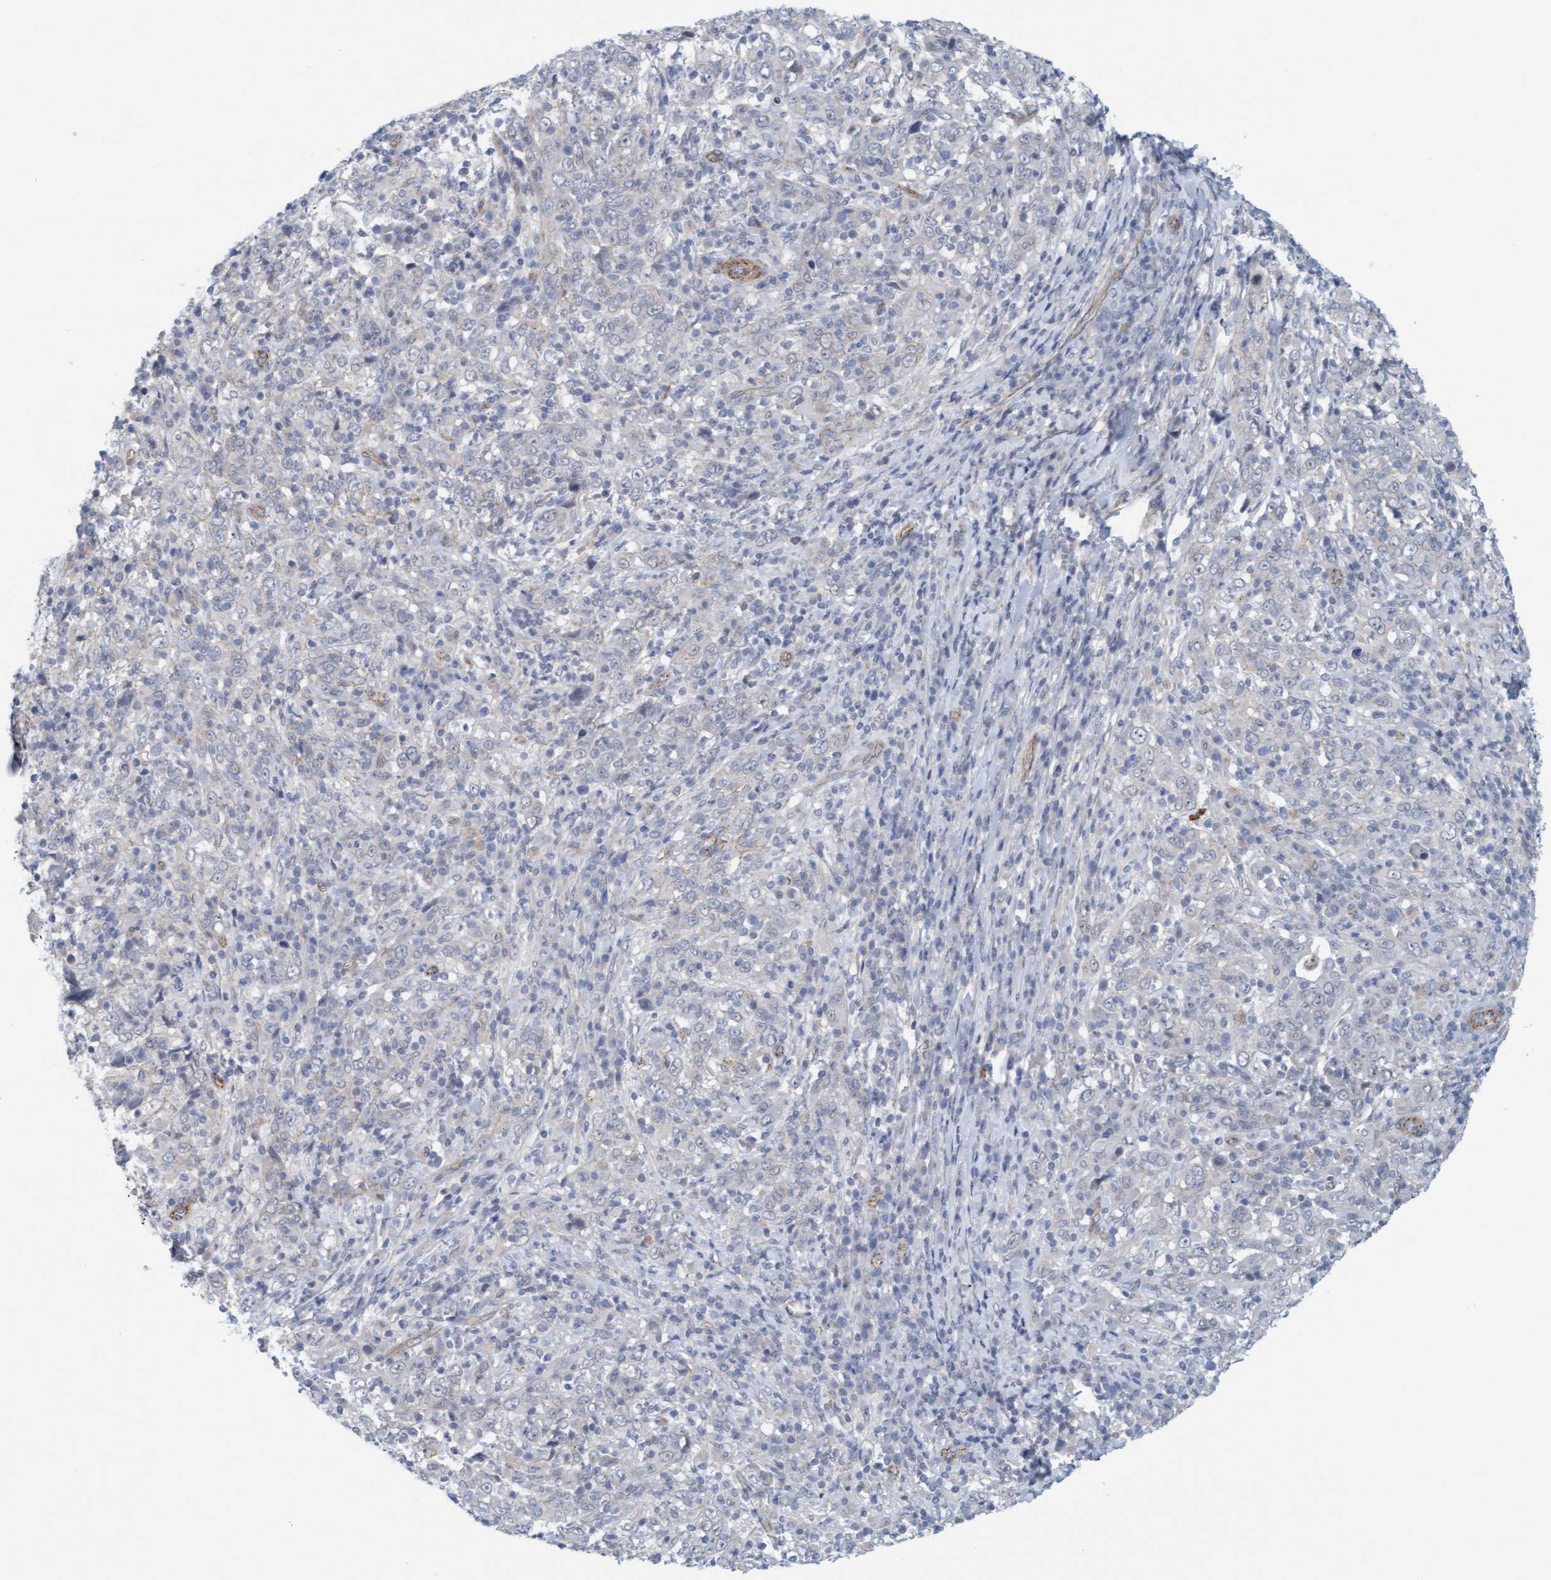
{"staining": {"intensity": "negative", "quantity": "none", "location": "none"}, "tissue": "cervical cancer", "cell_type": "Tumor cells", "image_type": "cancer", "snomed": [{"axis": "morphology", "description": "Squamous cell carcinoma, NOS"}, {"axis": "topography", "description": "Cervix"}], "caption": "Protein analysis of squamous cell carcinoma (cervical) exhibits no significant positivity in tumor cells.", "gene": "KRBA2", "patient": {"sex": "female", "age": 46}}